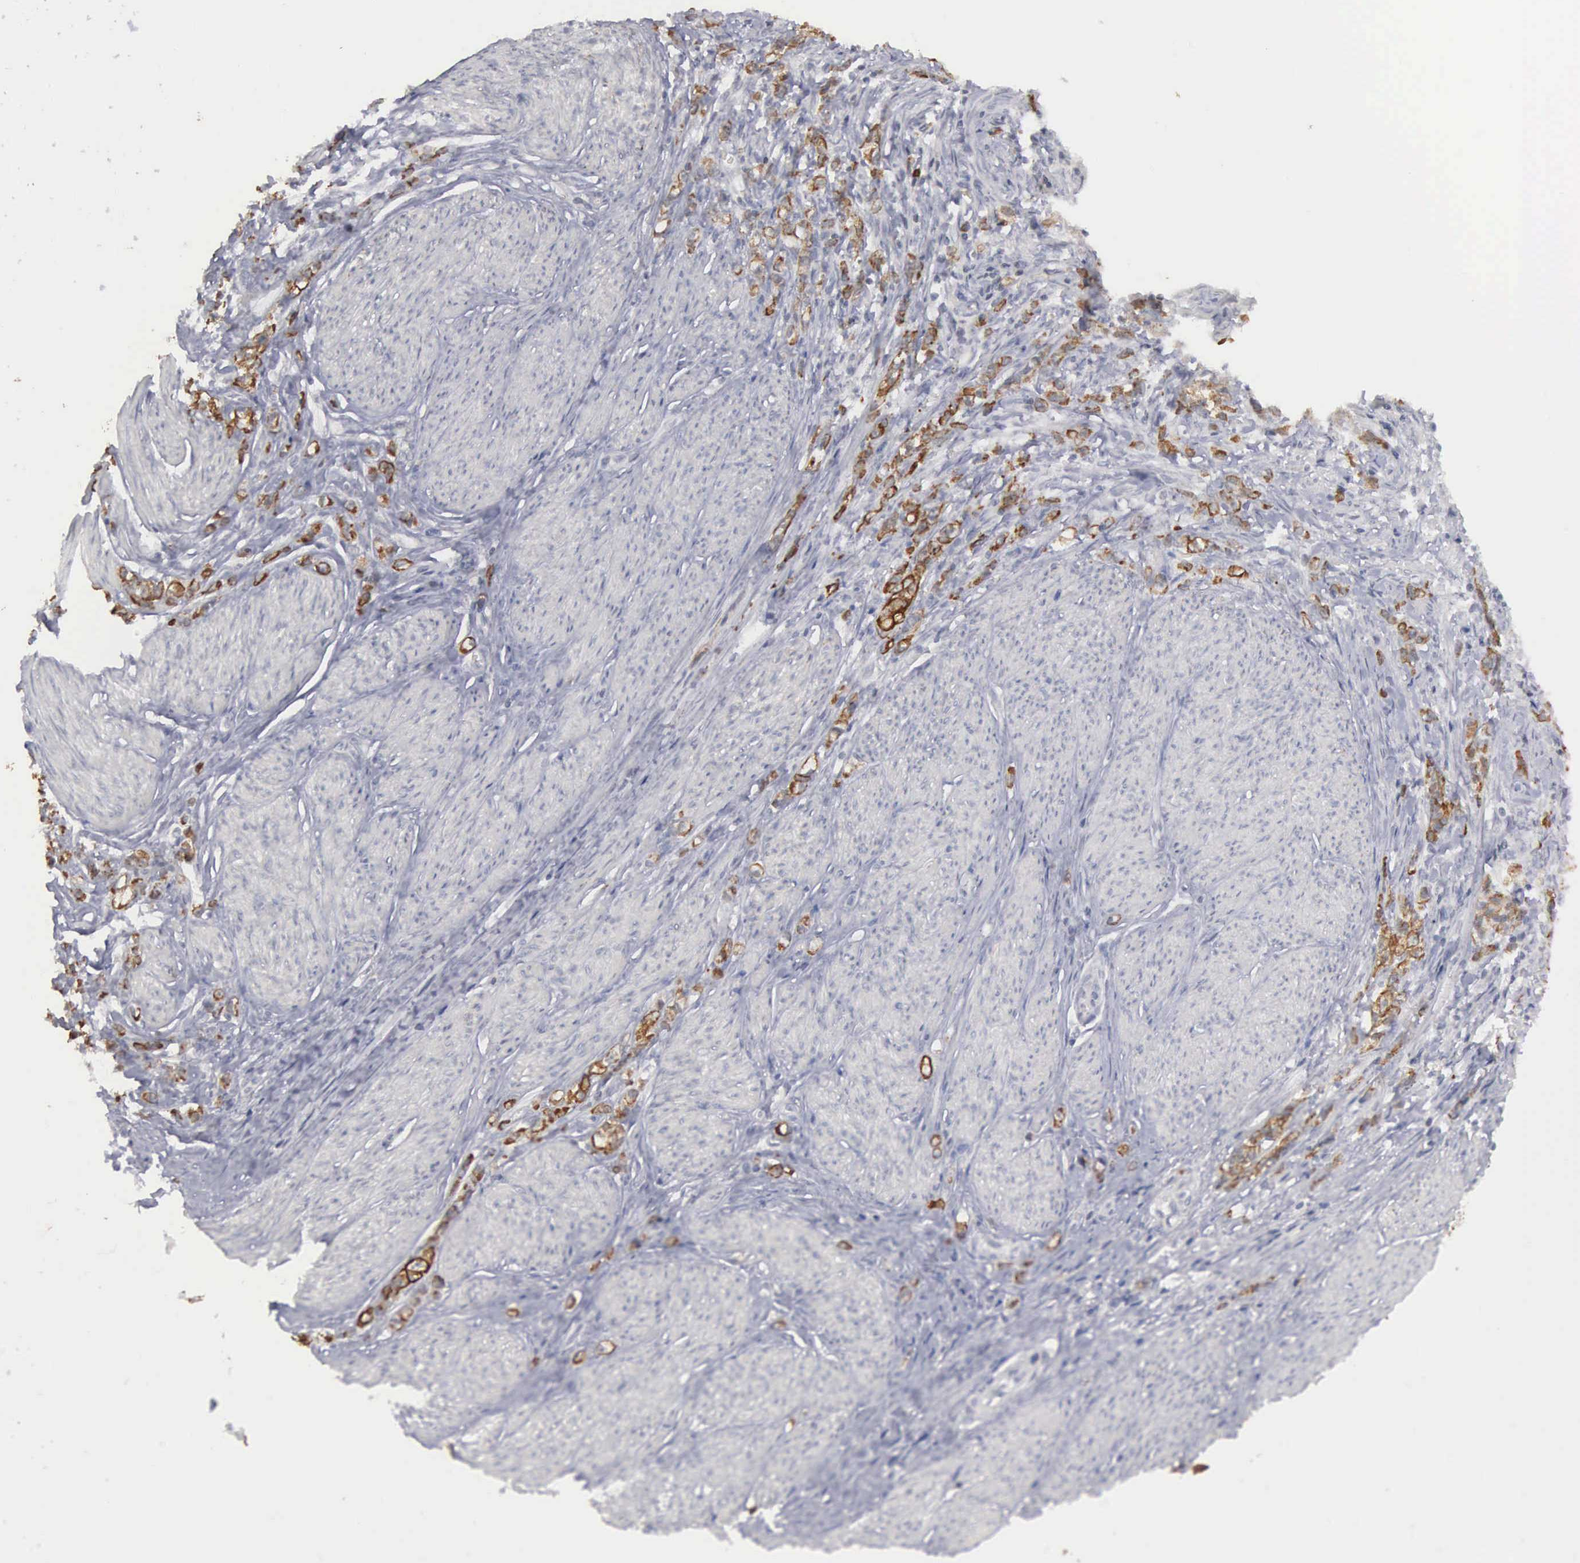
{"staining": {"intensity": "moderate", "quantity": ">75%", "location": "cytoplasmic/membranous"}, "tissue": "stomach cancer", "cell_type": "Tumor cells", "image_type": "cancer", "snomed": [{"axis": "morphology", "description": "Adenocarcinoma, NOS"}, {"axis": "topography", "description": "Stomach"}], "caption": "A histopathology image showing moderate cytoplasmic/membranous staining in about >75% of tumor cells in stomach cancer (adenocarcinoma), as visualized by brown immunohistochemical staining.", "gene": "WDR89", "patient": {"sex": "male", "age": 72}}